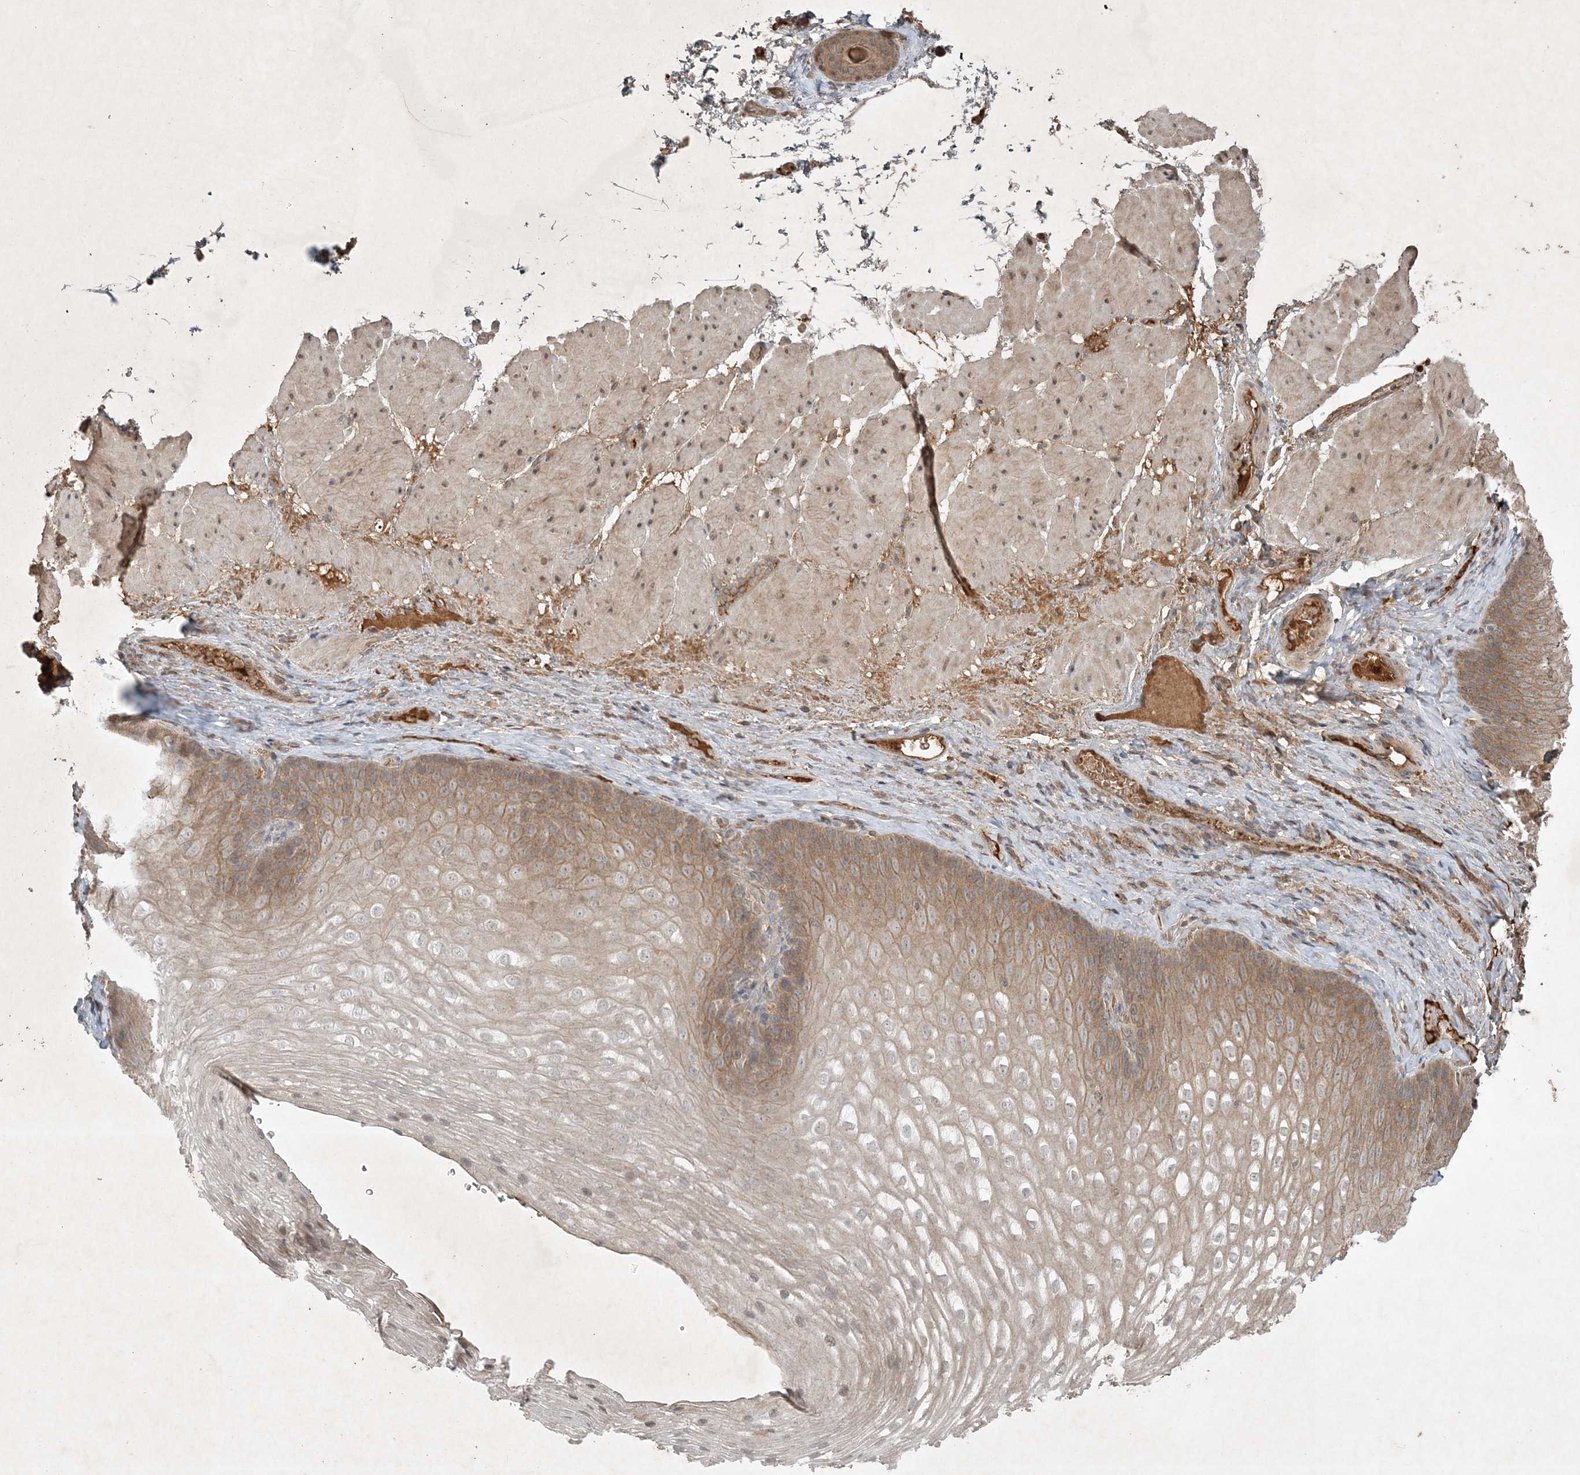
{"staining": {"intensity": "moderate", "quantity": "<25%", "location": "cytoplasmic/membranous"}, "tissue": "esophagus", "cell_type": "Squamous epithelial cells", "image_type": "normal", "snomed": [{"axis": "morphology", "description": "Normal tissue, NOS"}, {"axis": "topography", "description": "Esophagus"}], "caption": "DAB (3,3'-diaminobenzidine) immunohistochemical staining of benign human esophagus demonstrates moderate cytoplasmic/membranous protein staining in about <25% of squamous epithelial cells.", "gene": "TNFAIP6", "patient": {"sex": "female", "age": 66}}